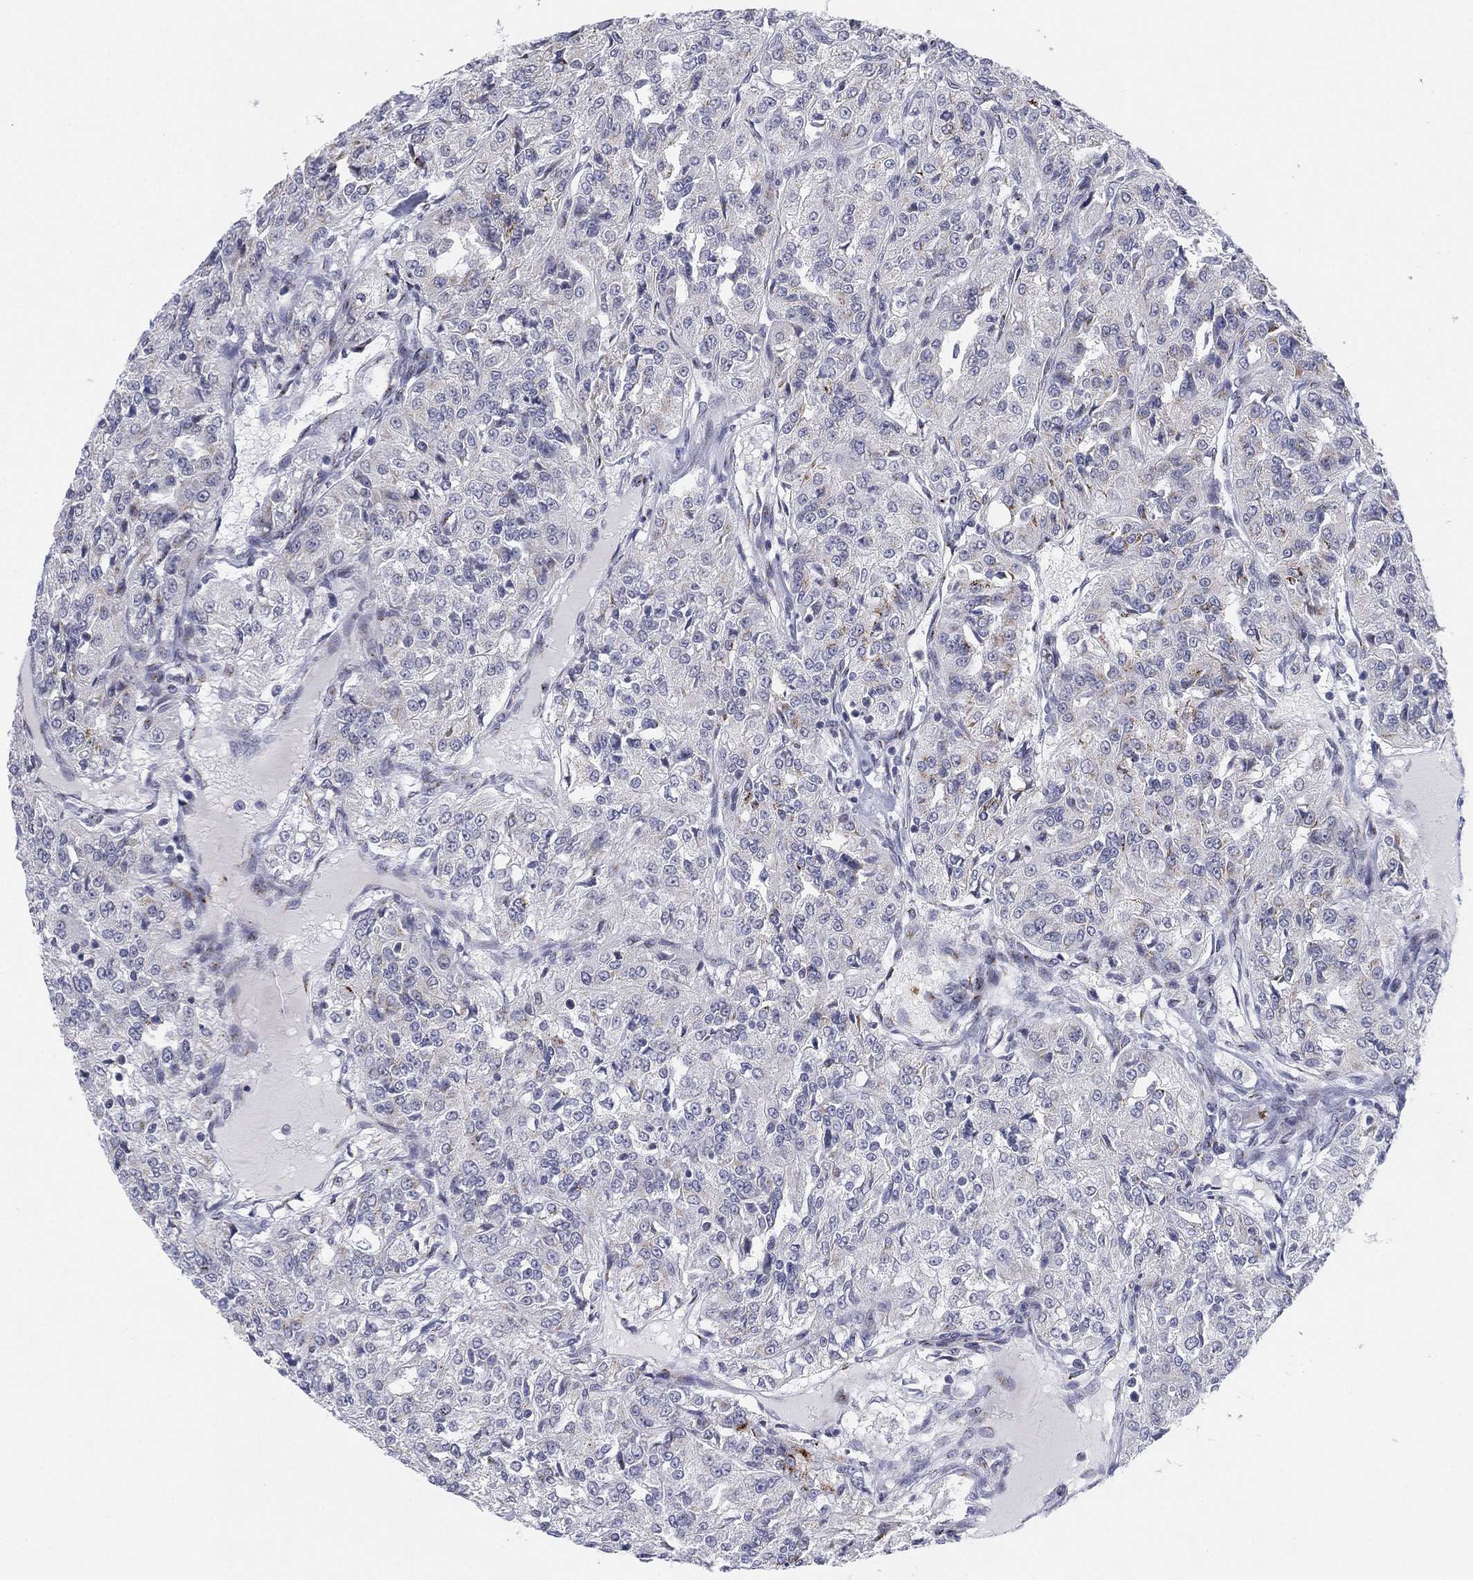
{"staining": {"intensity": "negative", "quantity": "none", "location": "none"}, "tissue": "renal cancer", "cell_type": "Tumor cells", "image_type": "cancer", "snomed": [{"axis": "morphology", "description": "Adenocarcinoma, NOS"}, {"axis": "topography", "description": "Kidney"}], "caption": "Immunohistochemical staining of human renal cancer (adenocarcinoma) demonstrates no significant staining in tumor cells.", "gene": "CD177", "patient": {"sex": "female", "age": 63}}